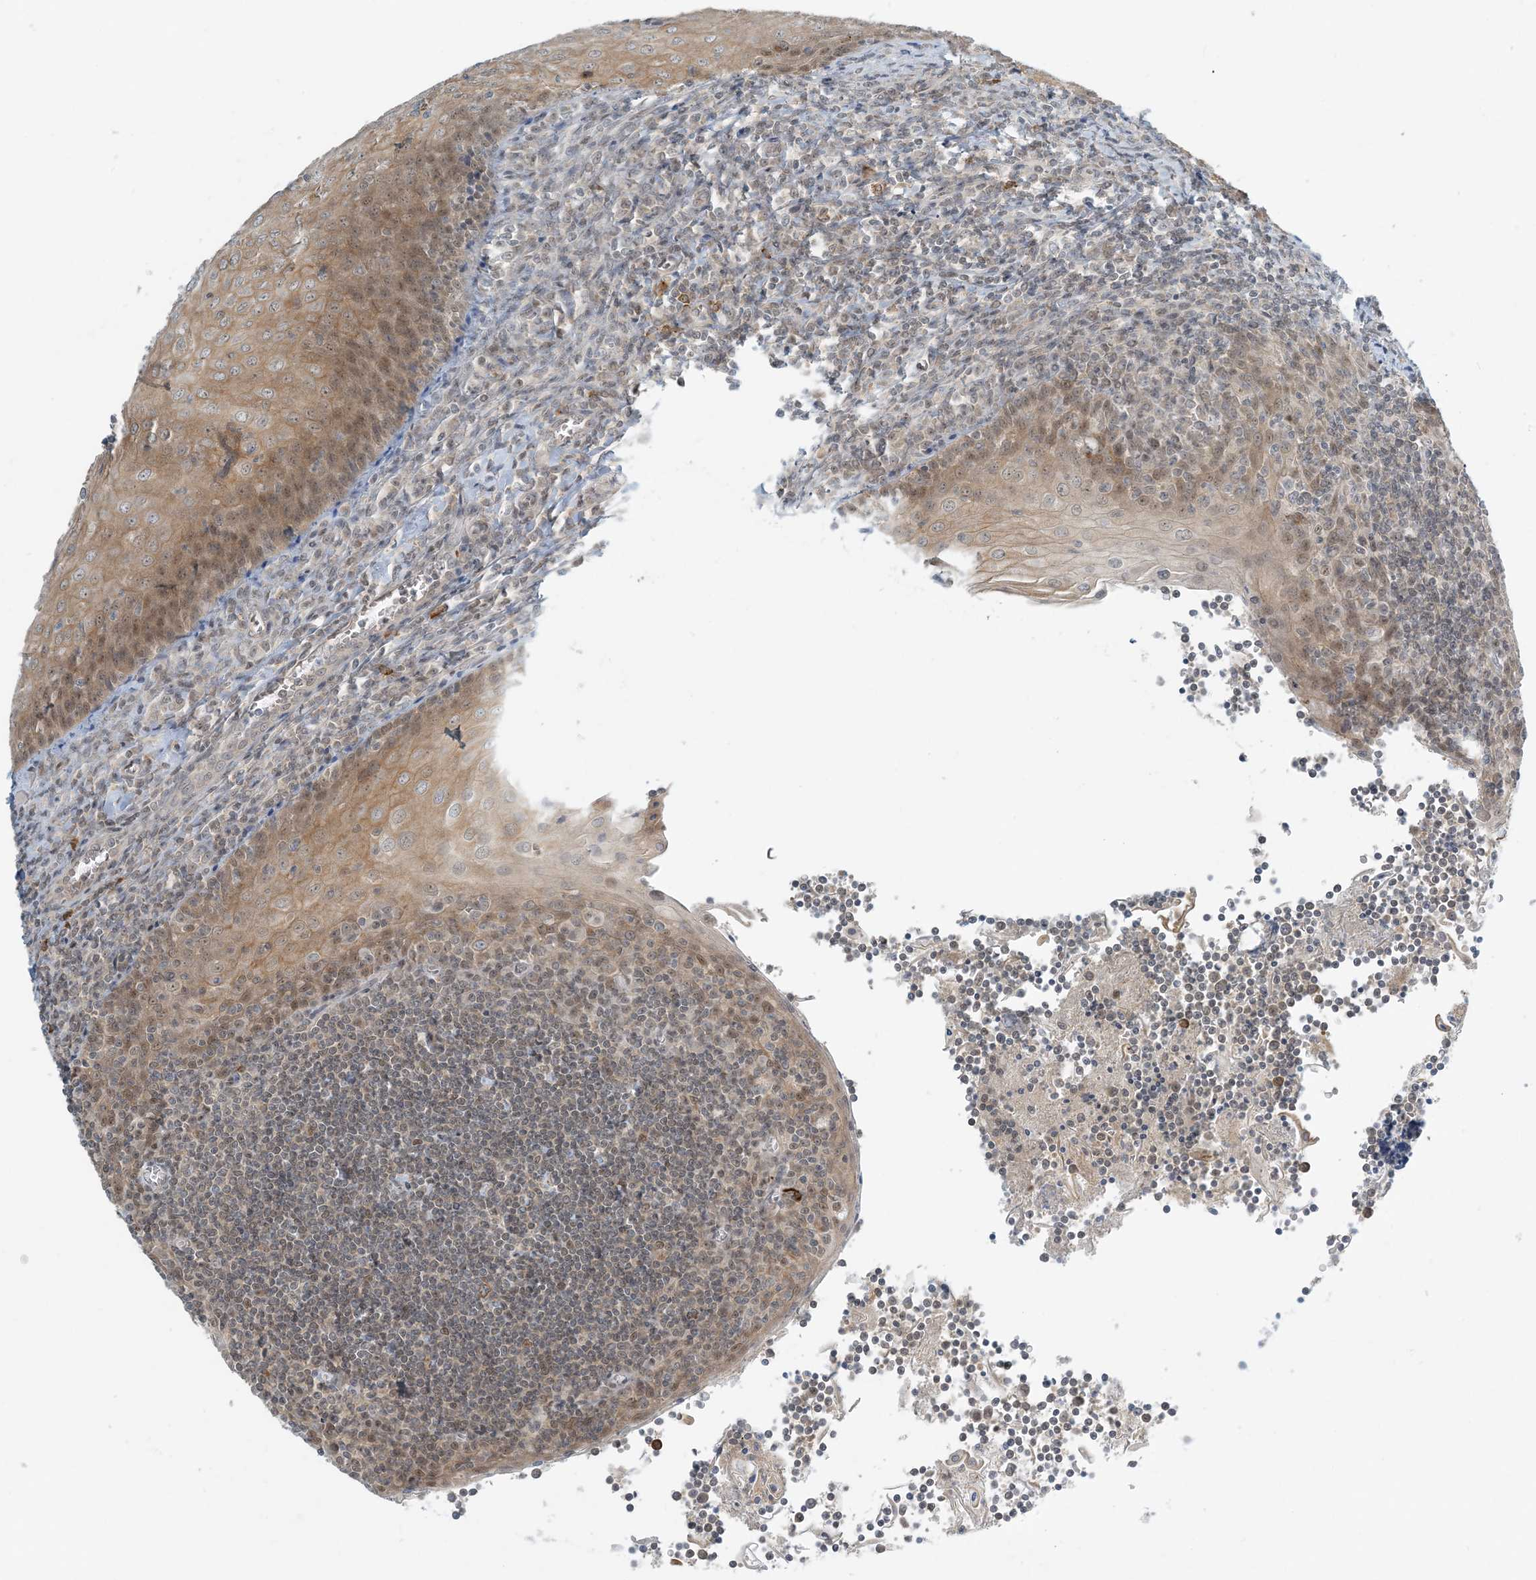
{"staining": {"intensity": "moderate", "quantity": "25%-75%", "location": "cytoplasmic/membranous"}, "tissue": "tonsil", "cell_type": "Germinal center cells", "image_type": "normal", "snomed": [{"axis": "morphology", "description": "Normal tissue, NOS"}, {"axis": "topography", "description": "Tonsil"}], "caption": "A medium amount of moderate cytoplasmic/membranous expression is present in about 25%-75% of germinal center cells in benign tonsil. (brown staining indicates protein expression, while blue staining denotes nuclei).", "gene": "OBI1", "patient": {"sex": "male", "age": 27}}